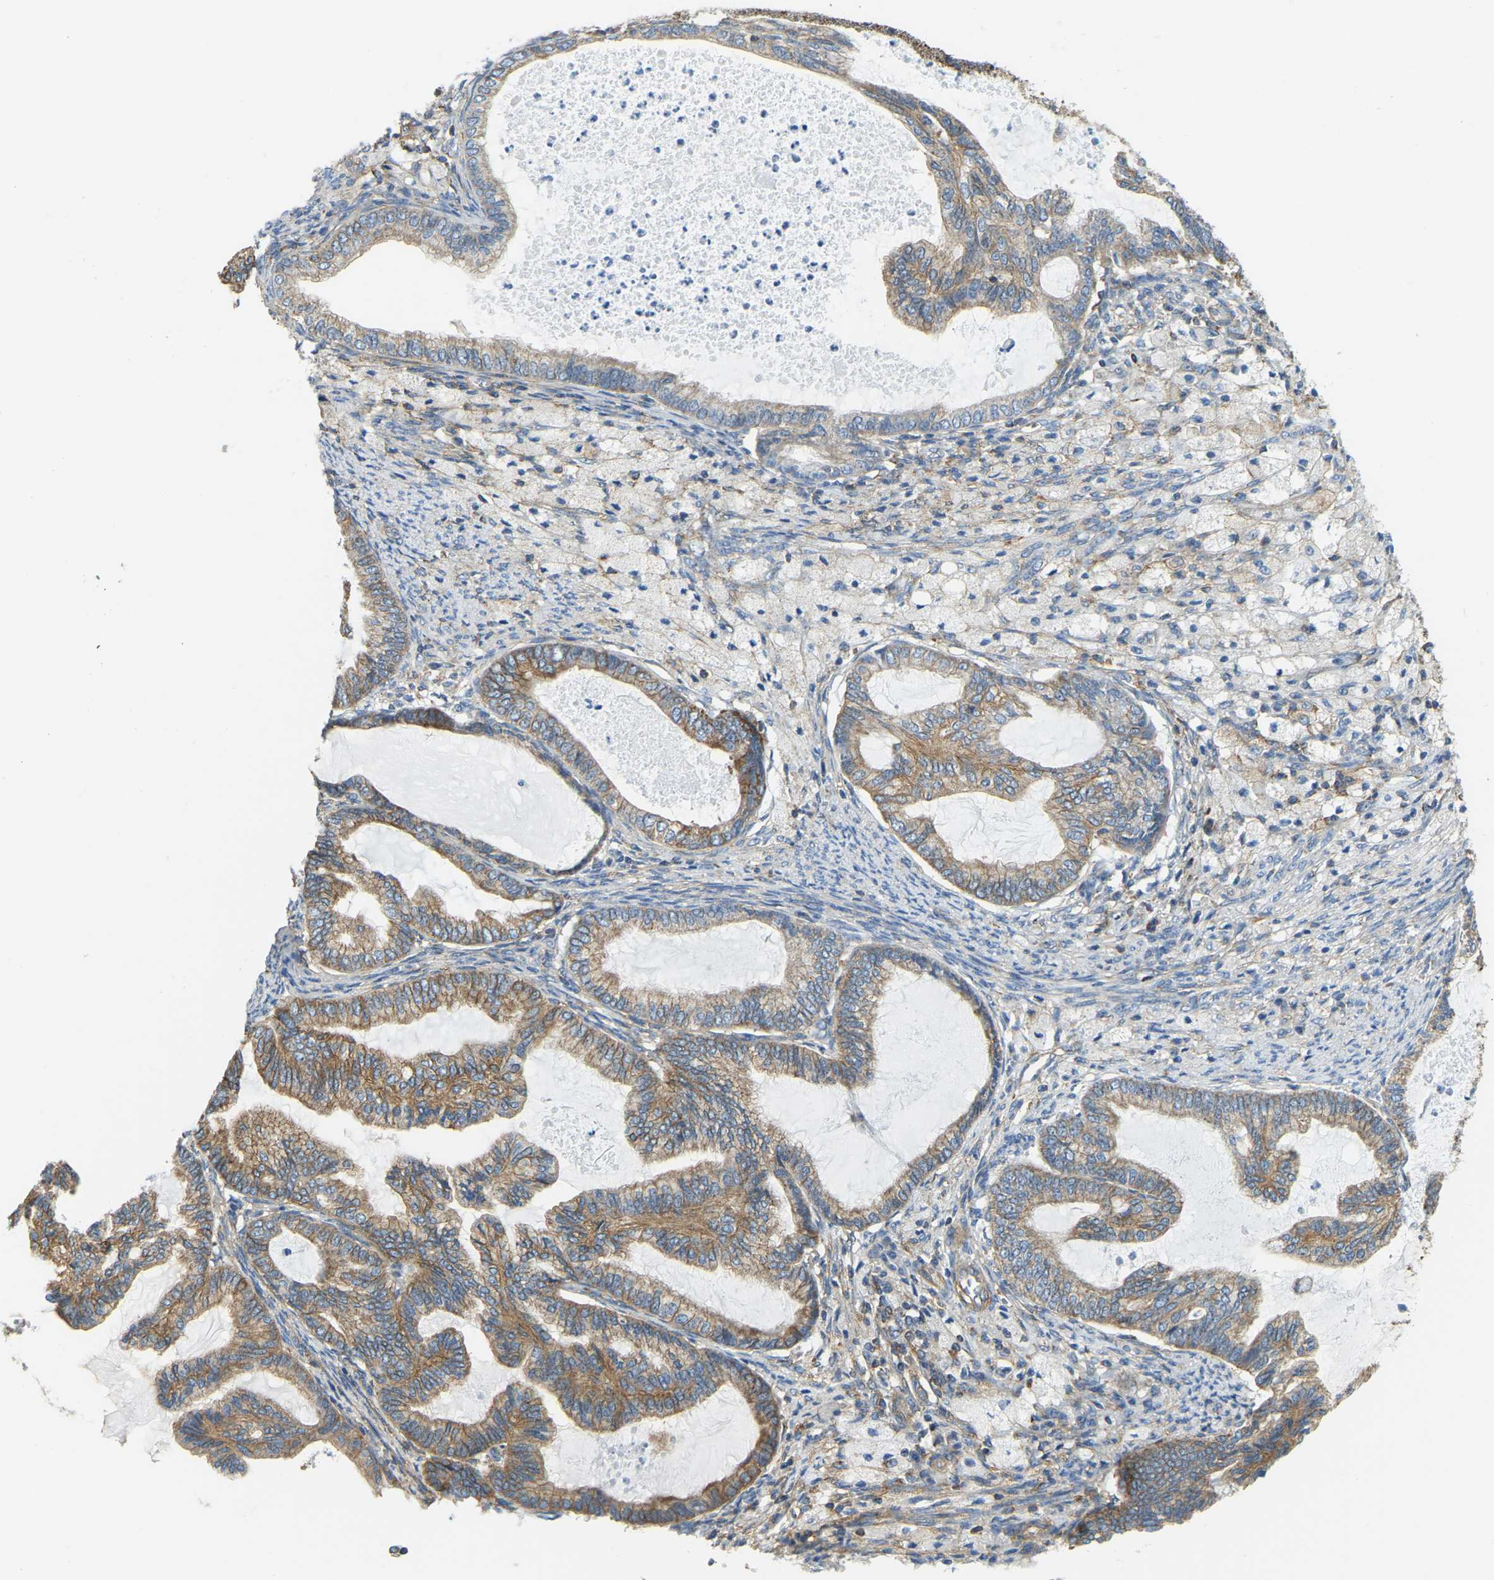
{"staining": {"intensity": "moderate", "quantity": ">75%", "location": "cytoplasmic/membranous"}, "tissue": "cervical cancer", "cell_type": "Tumor cells", "image_type": "cancer", "snomed": [{"axis": "morphology", "description": "Normal tissue, NOS"}, {"axis": "morphology", "description": "Adenocarcinoma, NOS"}, {"axis": "topography", "description": "Cervix"}, {"axis": "topography", "description": "Endometrium"}], "caption": "Adenocarcinoma (cervical) stained with a brown dye reveals moderate cytoplasmic/membranous positive expression in approximately >75% of tumor cells.", "gene": "AHNAK", "patient": {"sex": "female", "age": 86}}